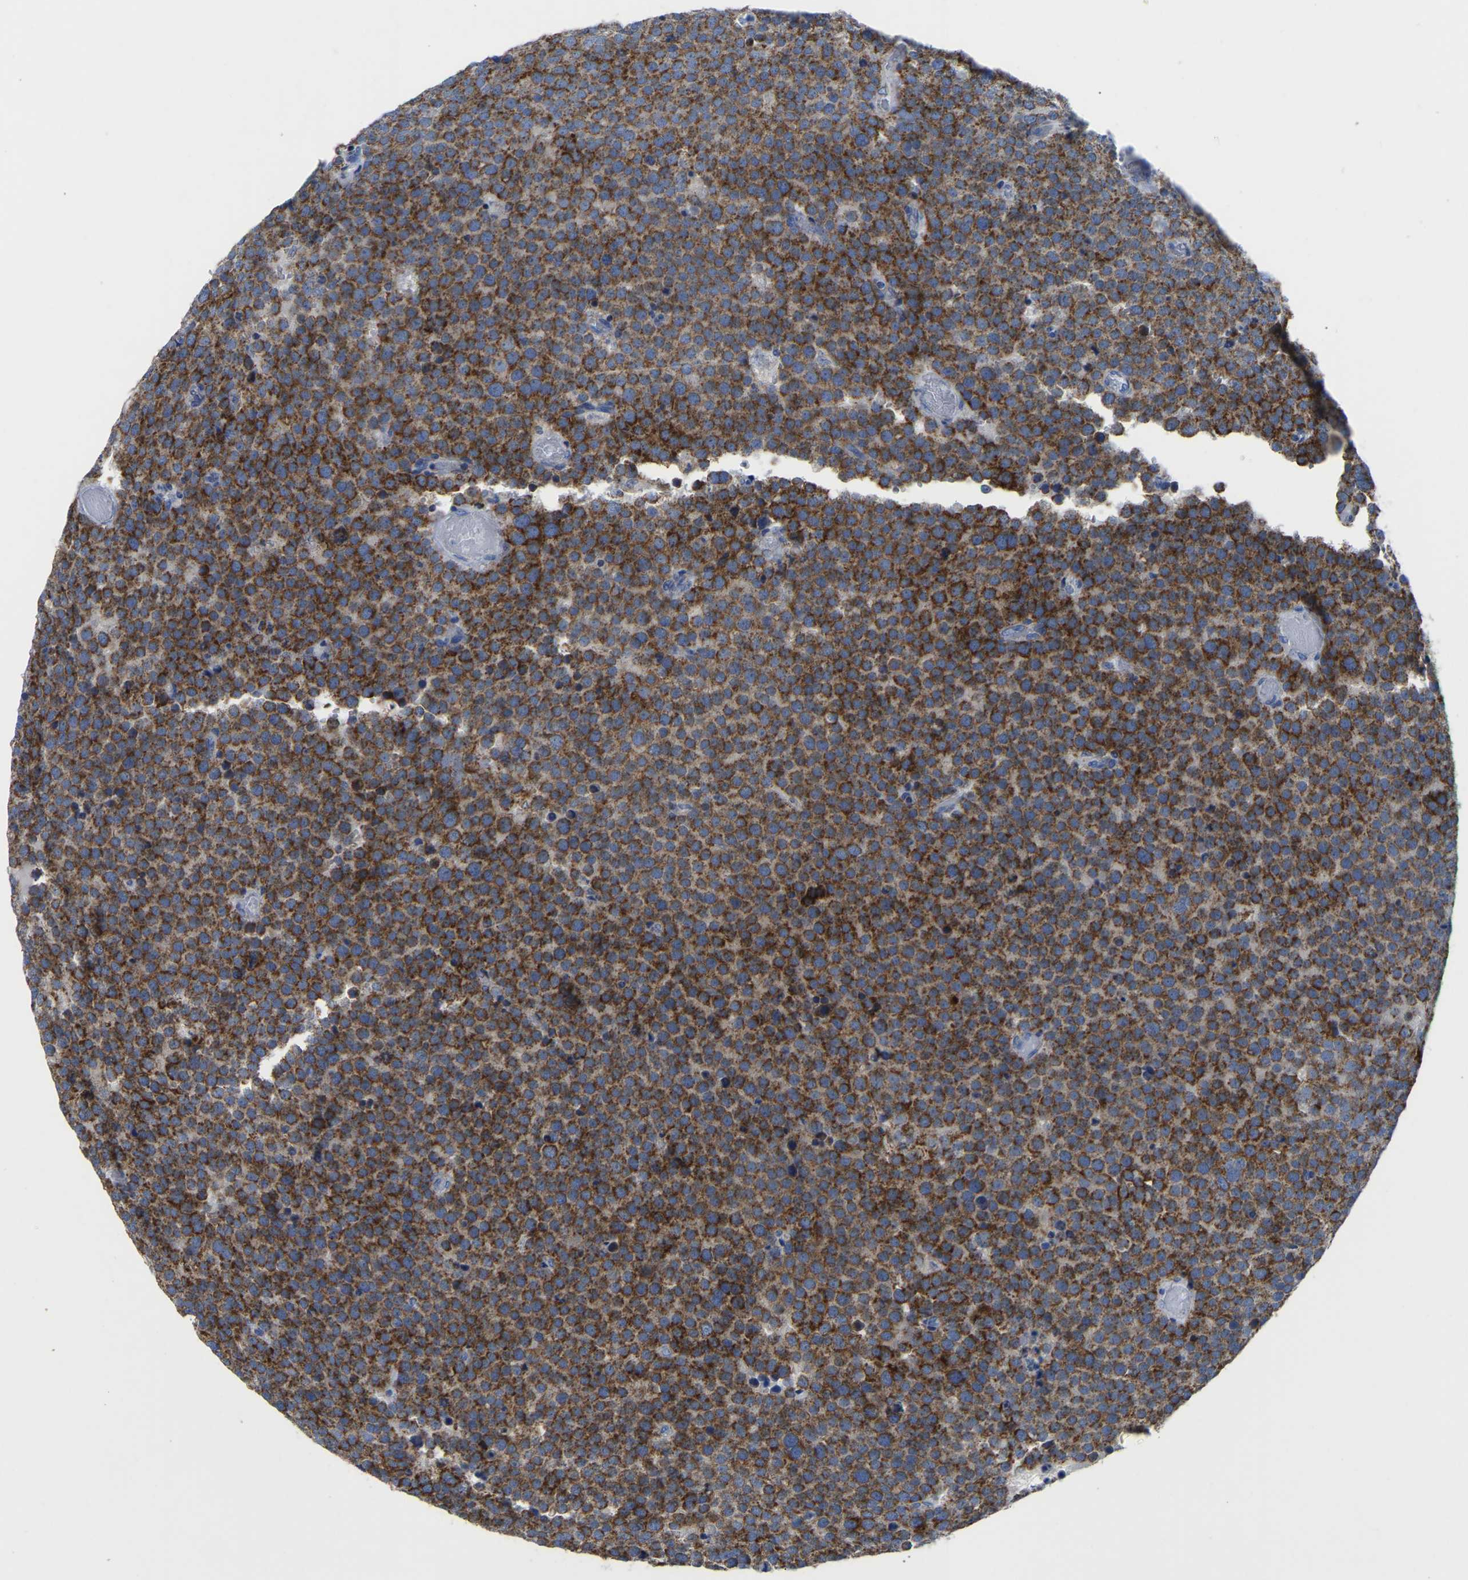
{"staining": {"intensity": "strong", "quantity": ">75%", "location": "cytoplasmic/membranous"}, "tissue": "testis cancer", "cell_type": "Tumor cells", "image_type": "cancer", "snomed": [{"axis": "morphology", "description": "Normal tissue, NOS"}, {"axis": "morphology", "description": "Seminoma, NOS"}, {"axis": "topography", "description": "Testis"}], "caption": "Strong cytoplasmic/membranous positivity for a protein is appreciated in about >75% of tumor cells of testis seminoma using IHC.", "gene": "ETFA", "patient": {"sex": "male", "age": 71}}